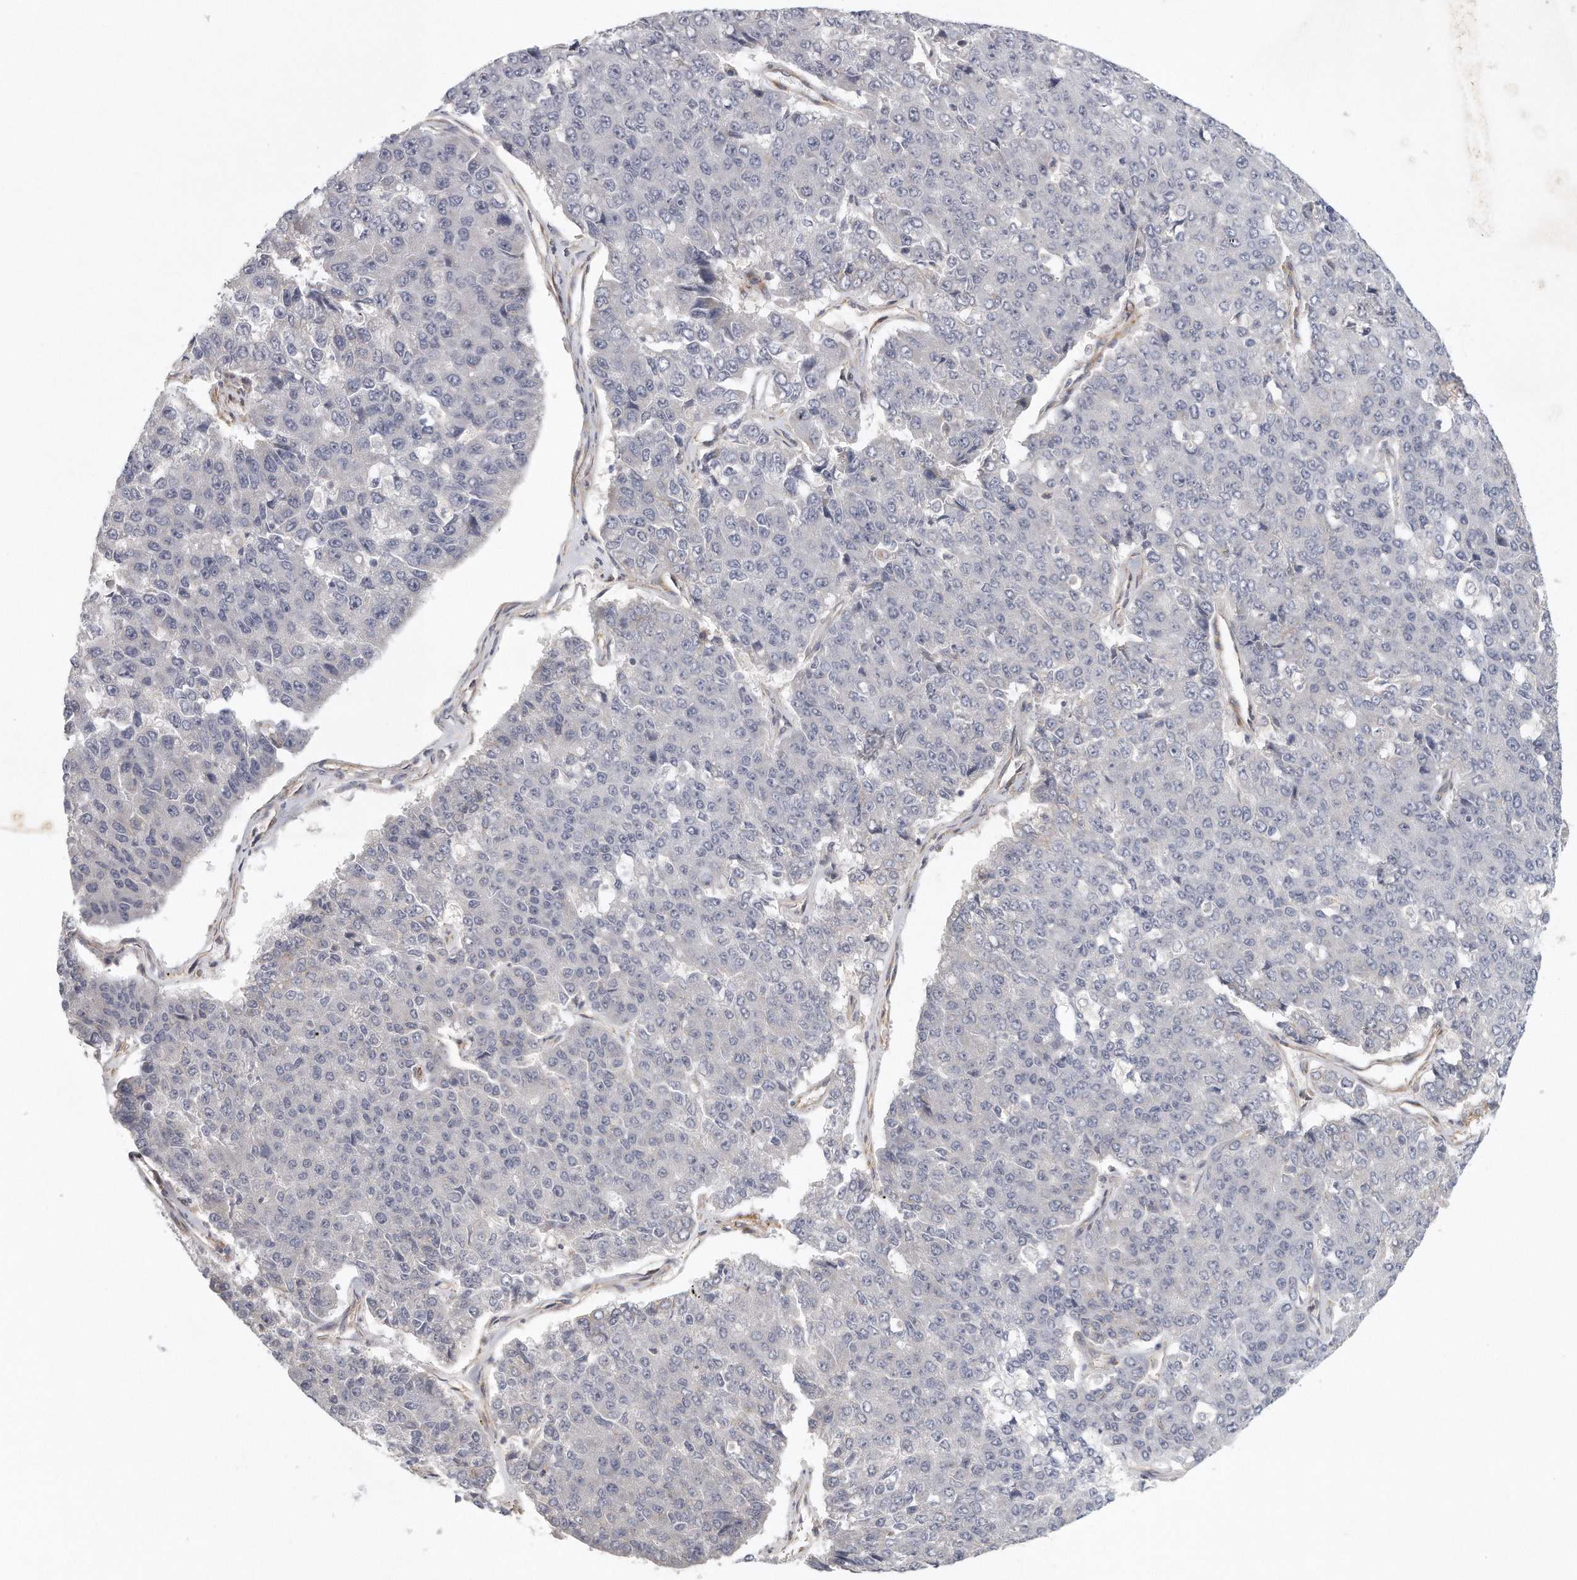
{"staining": {"intensity": "negative", "quantity": "none", "location": "none"}, "tissue": "pancreatic cancer", "cell_type": "Tumor cells", "image_type": "cancer", "snomed": [{"axis": "morphology", "description": "Adenocarcinoma, NOS"}, {"axis": "topography", "description": "Pancreas"}], "caption": "IHC histopathology image of neoplastic tissue: human pancreatic cancer (adenocarcinoma) stained with DAB demonstrates no significant protein positivity in tumor cells.", "gene": "MTERF4", "patient": {"sex": "male", "age": 50}}